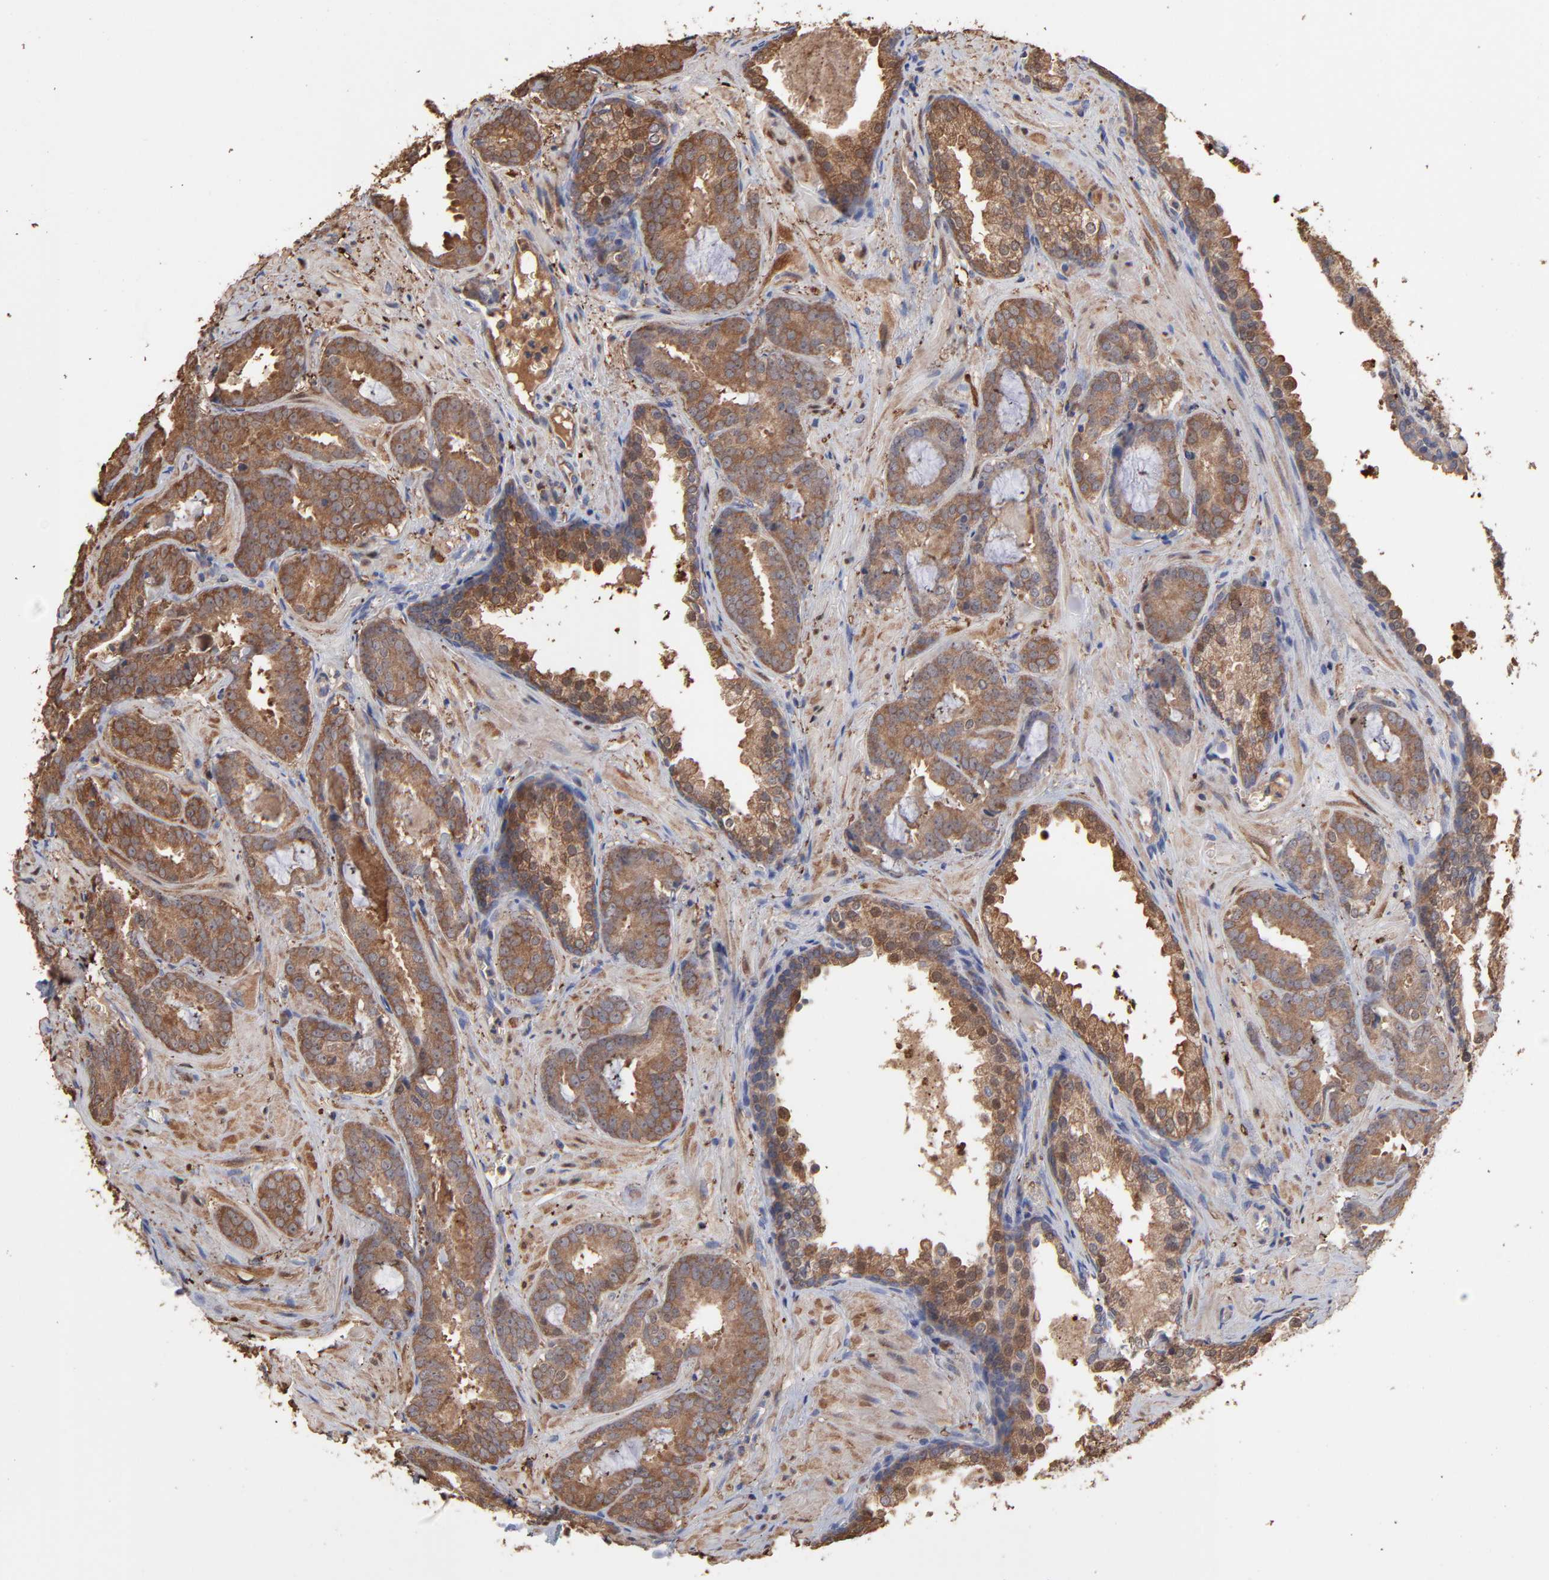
{"staining": {"intensity": "moderate", "quantity": ">75%", "location": "cytoplasmic/membranous,nuclear"}, "tissue": "prostate cancer", "cell_type": "Tumor cells", "image_type": "cancer", "snomed": [{"axis": "morphology", "description": "Adenocarcinoma, Medium grade"}, {"axis": "topography", "description": "Prostate"}], "caption": "Immunohistochemical staining of human adenocarcinoma (medium-grade) (prostate) displays medium levels of moderate cytoplasmic/membranous and nuclear protein staining in approximately >75% of tumor cells.", "gene": "TANGO2", "patient": {"sex": "male", "age": 64}}